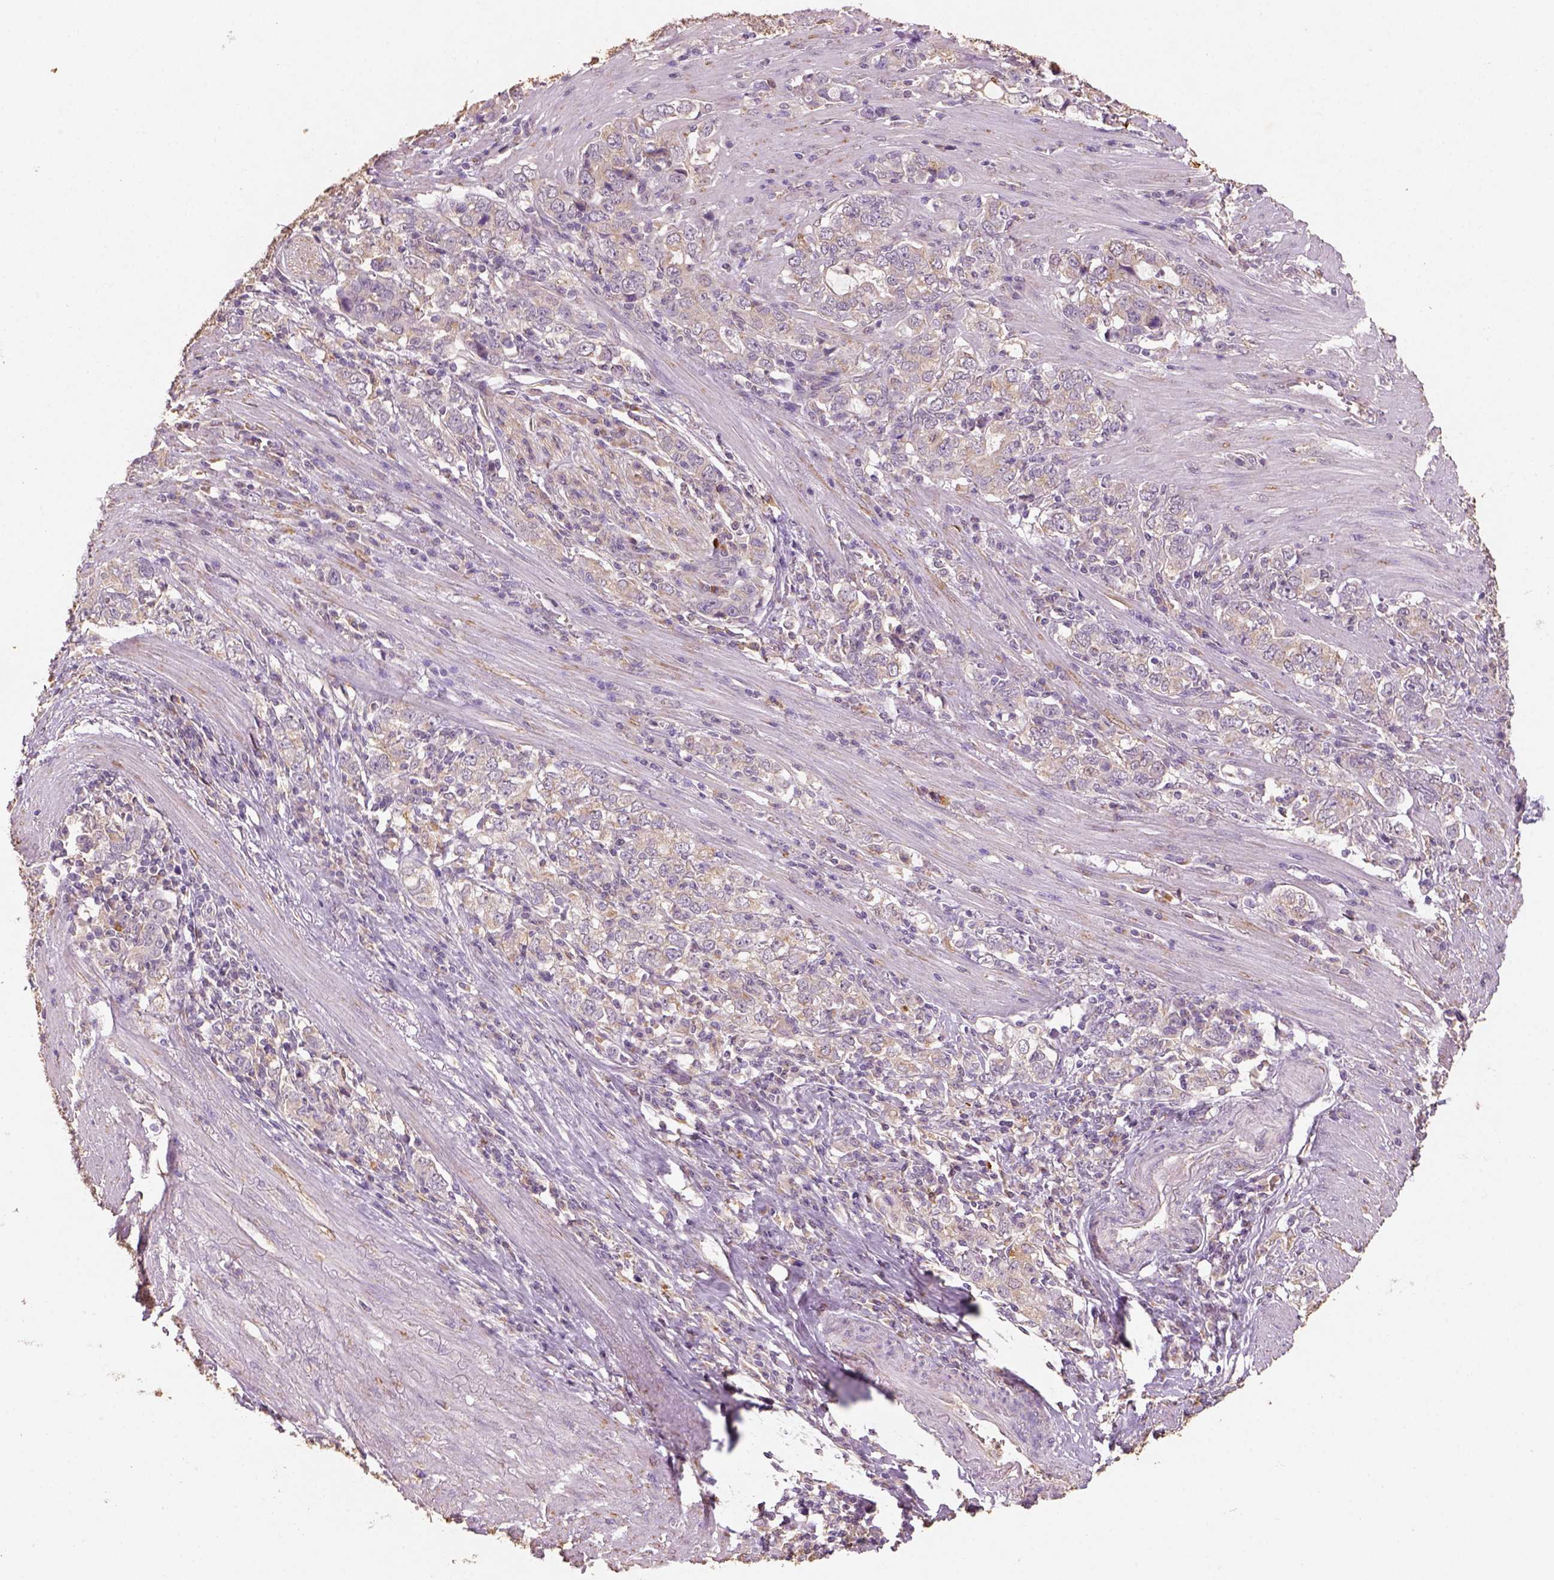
{"staining": {"intensity": "moderate", "quantity": ">75%", "location": "cytoplasmic/membranous"}, "tissue": "stomach cancer", "cell_type": "Tumor cells", "image_type": "cancer", "snomed": [{"axis": "morphology", "description": "Adenocarcinoma, NOS"}, {"axis": "topography", "description": "Stomach, lower"}], "caption": "Protein analysis of stomach cancer tissue displays moderate cytoplasmic/membranous staining in about >75% of tumor cells.", "gene": "AP2B1", "patient": {"sex": "female", "age": 72}}